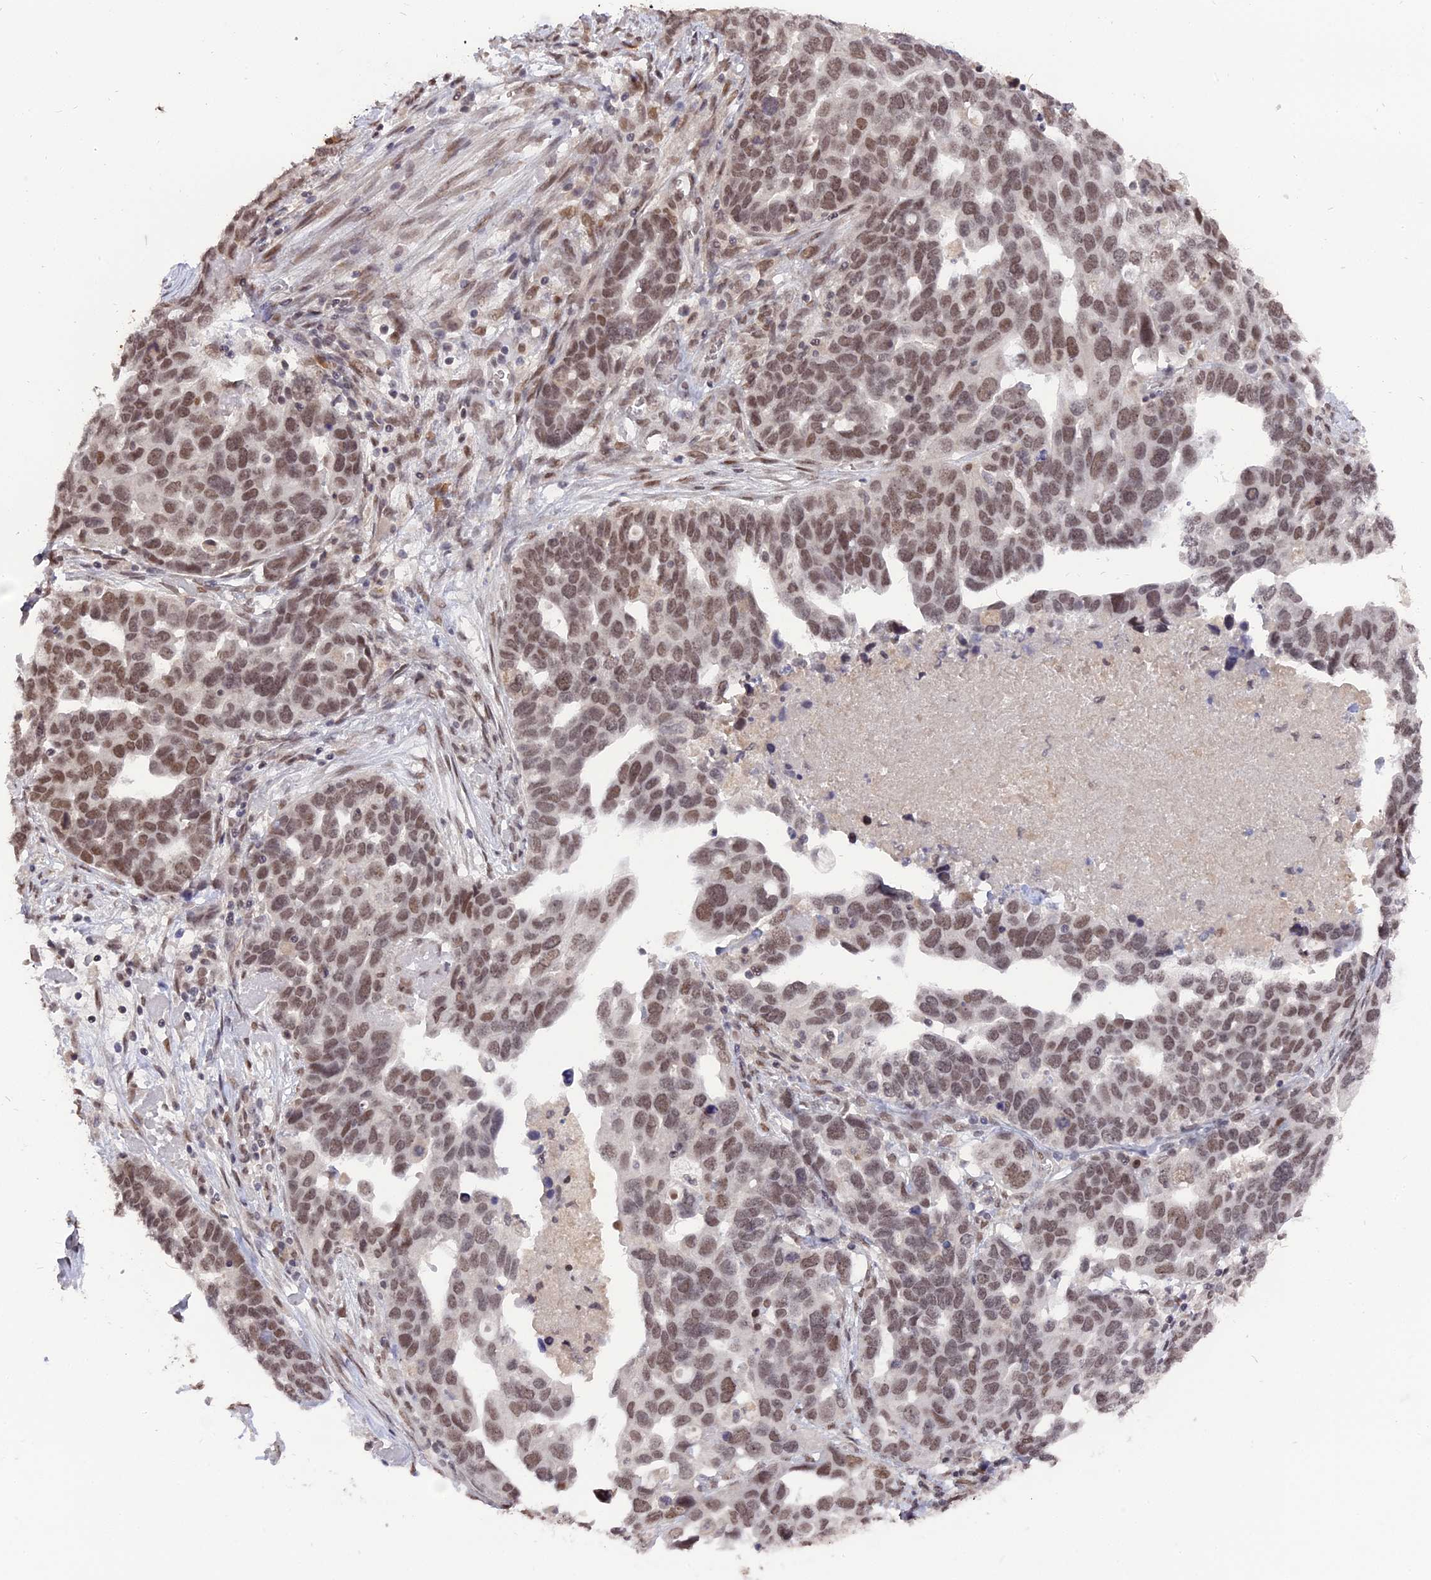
{"staining": {"intensity": "moderate", "quantity": ">75%", "location": "nuclear"}, "tissue": "ovarian cancer", "cell_type": "Tumor cells", "image_type": "cancer", "snomed": [{"axis": "morphology", "description": "Cystadenocarcinoma, serous, NOS"}, {"axis": "topography", "description": "Ovary"}], "caption": "Protein positivity by immunohistochemistry demonstrates moderate nuclear expression in approximately >75% of tumor cells in ovarian cancer (serous cystadenocarcinoma).", "gene": "NR1H3", "patient": {"sex": "female", "age": 54}}